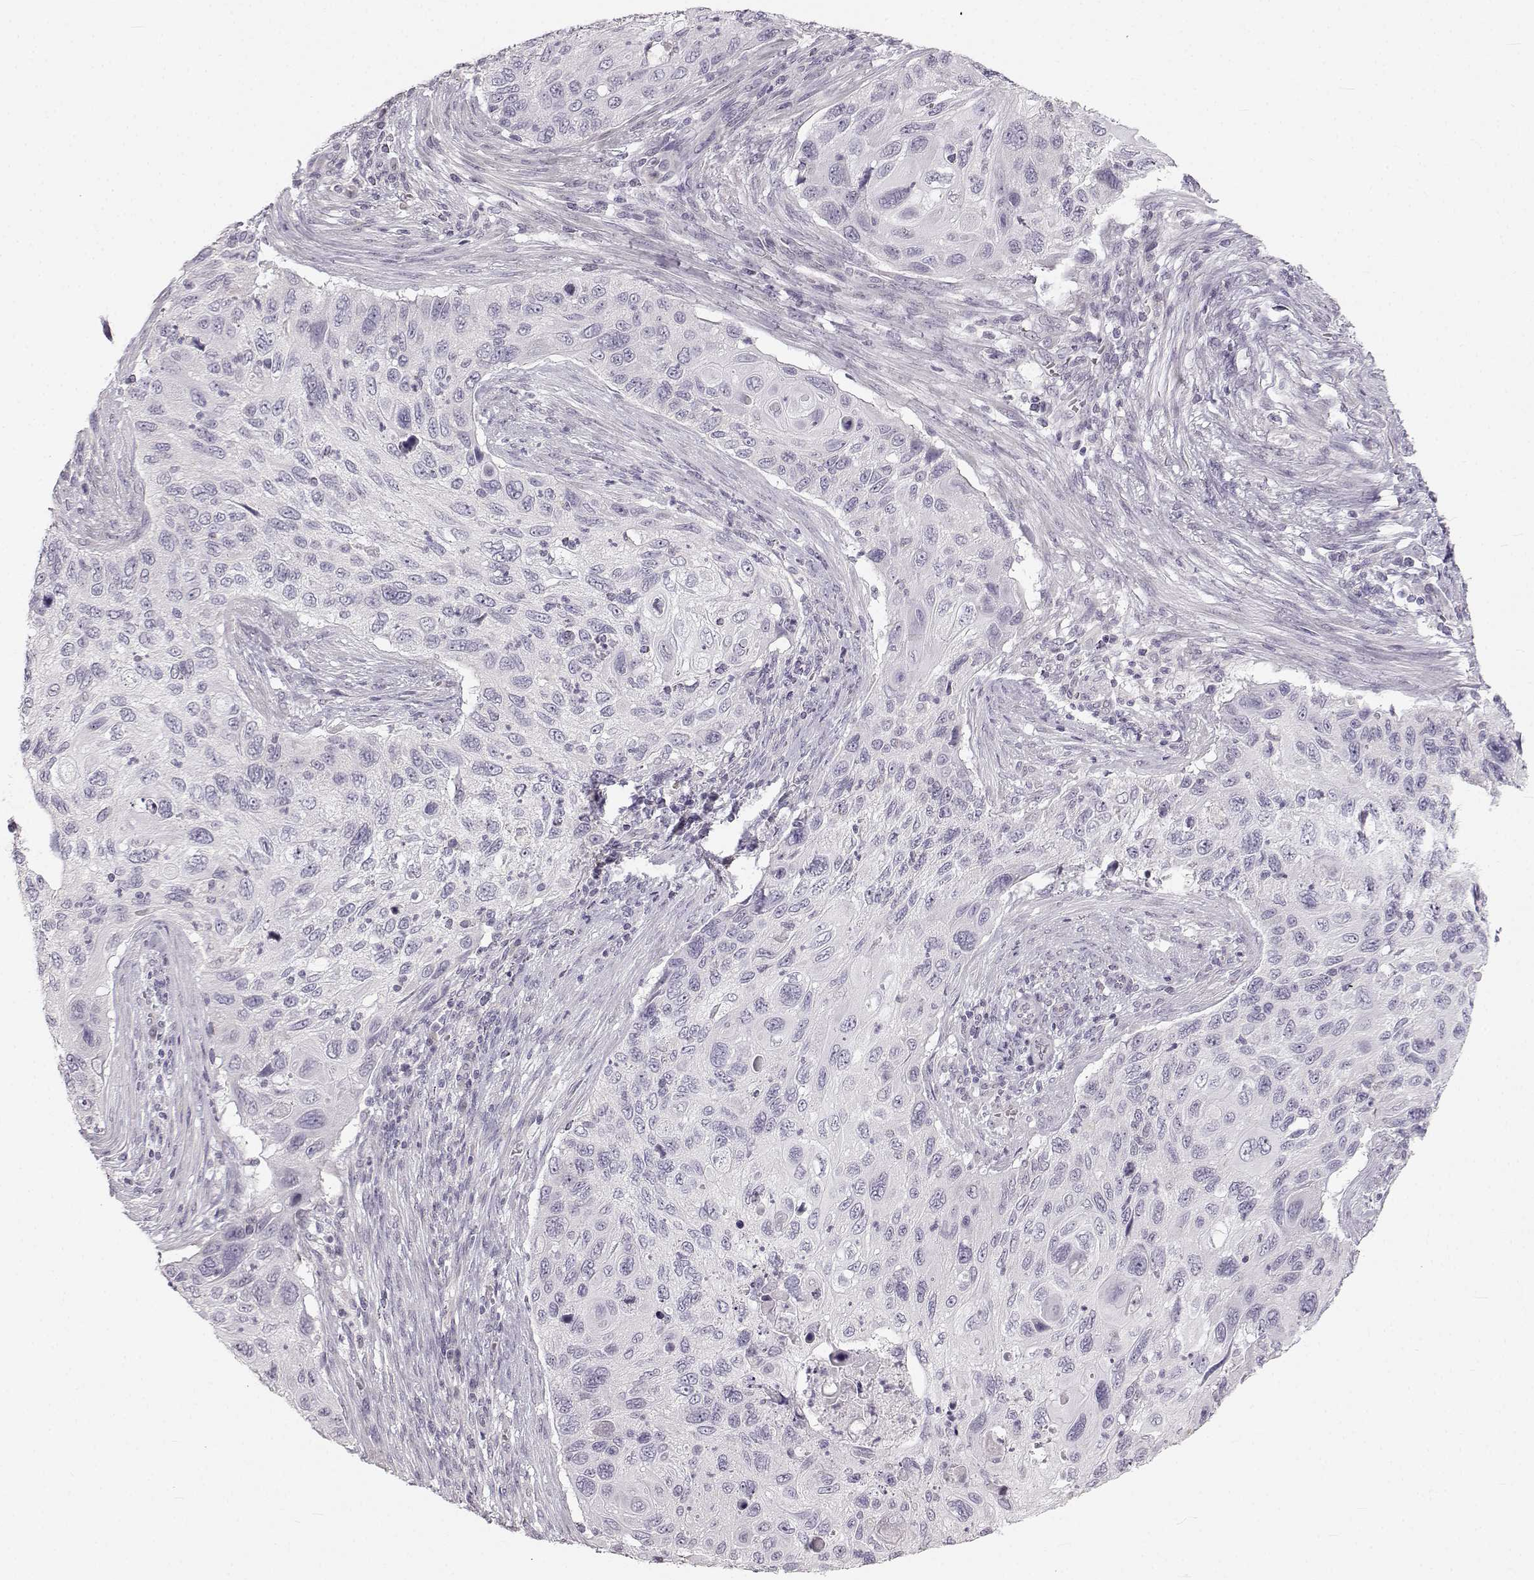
{"staining": {"intensity": "negative", "quantity": "none", "location": "none"}, "tissue": "cervical cancer", "cell_type": "Tumor cells", "image_type": "cancer", "snomed": [{"axis": "morphology", "description": "Squamous cell carcinoma, NOS"}, {"axis": "topography", "description": "Cervix"}], "caption": "Cervical cancer stained for a protein using immunohistochemistry (IHC) demonstrates no staining tumor cells.", "gene": "OIP5", "patient": {"sex": "female", "age": 70}}